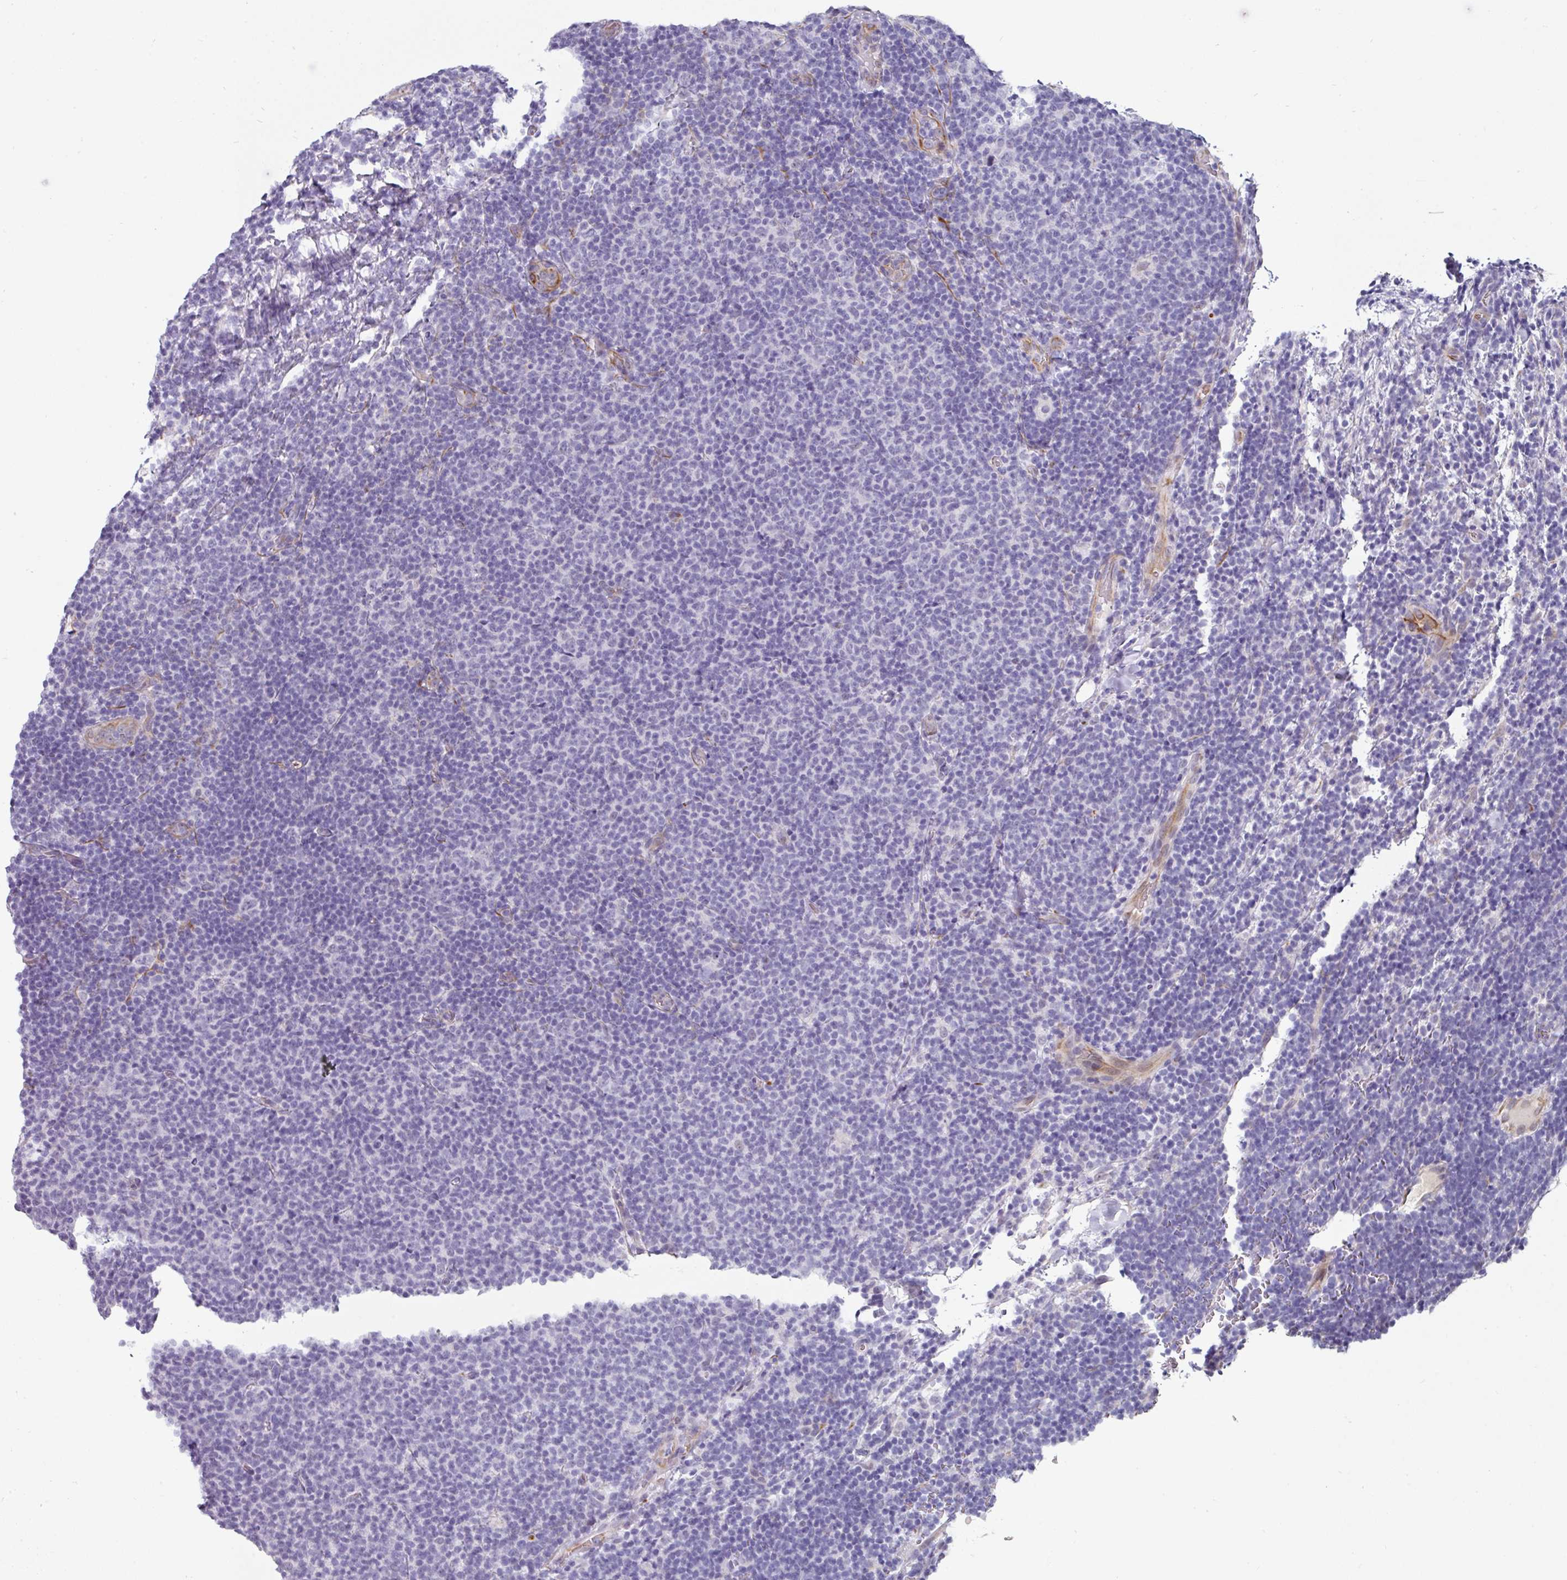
{"staining": {"intensity": "negative", "quantity": "none", "location": "none"}, "tissue": "lymphoma", "cell_type": "Tumor cells", "image_type": "cancer", "snomed": [{"axis": "morphology", "description": "Malignant lymphoma, non-Hodgkin's type, Low grade"}, {"axis": "topography", "description": "Lymph node"}], "caption": "Malignant lymphoma, non-Hodgkin's type (low-grade) was stained to show a protein in brown. There is no significant expression in tumor cells.", "gene": "EYA3", "patient": {"sex": "male", "age": 66}}